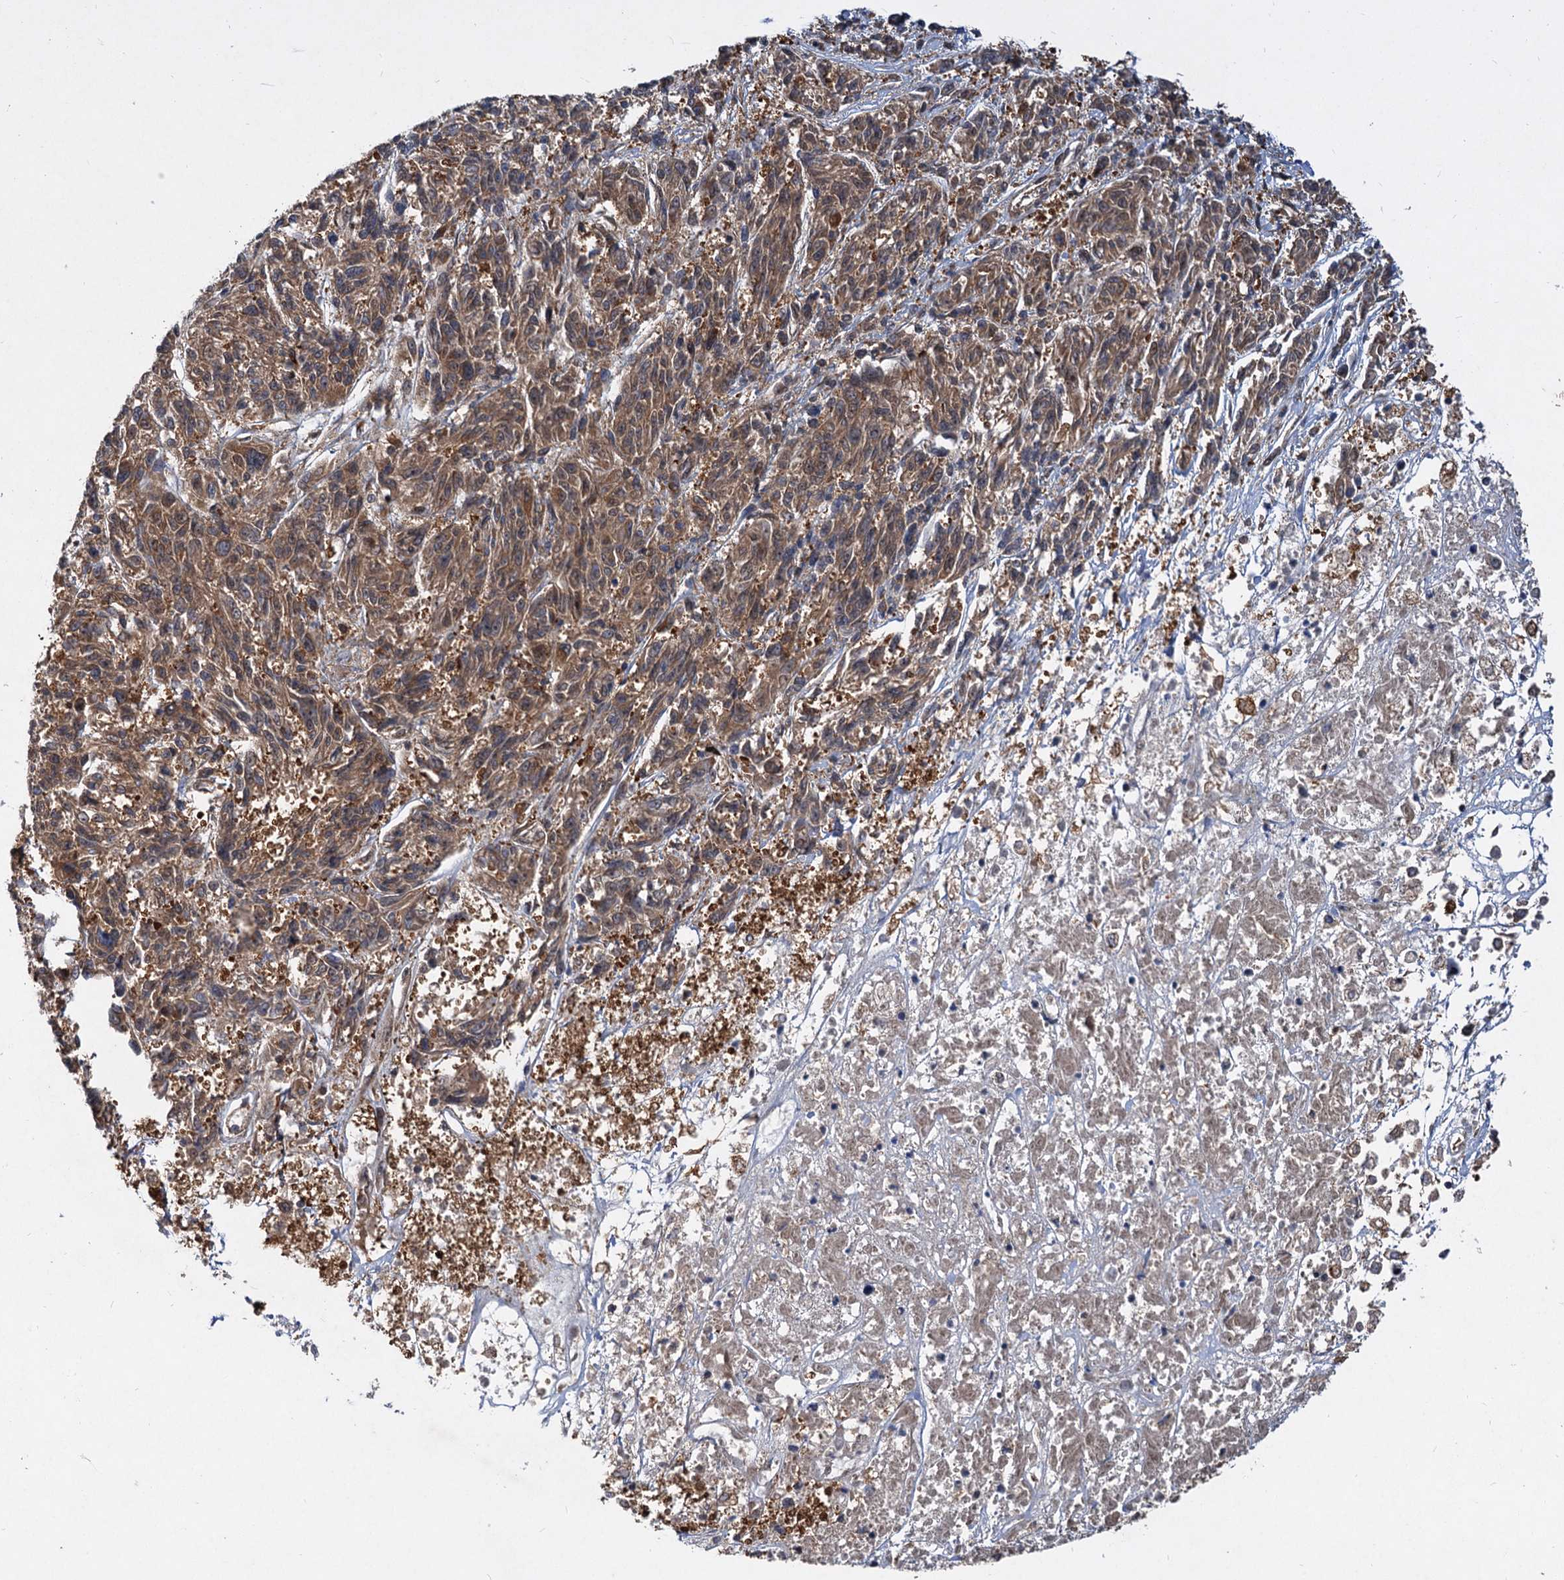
{"staining": {"intensity": "moderate", "quantity": ">75%", "location": "cytoplasmic/membranous"}, "tissue": "melanoma", "cell_type": "Tumor cells", "image_type": "cancer", "snomed": [{"axis": "morphology", "description": "Malignant melanoma, NOS"}, {"axis": "topography", "description": "Skin"}], "caption": "Protein expression analysis of human malignant melanoma reveals moderate cytoplasmic/membranous expression in approximately >75% of tumor cells.", "gene": "ALKBH7", "patient": {"sex": "male", "age": 53}}